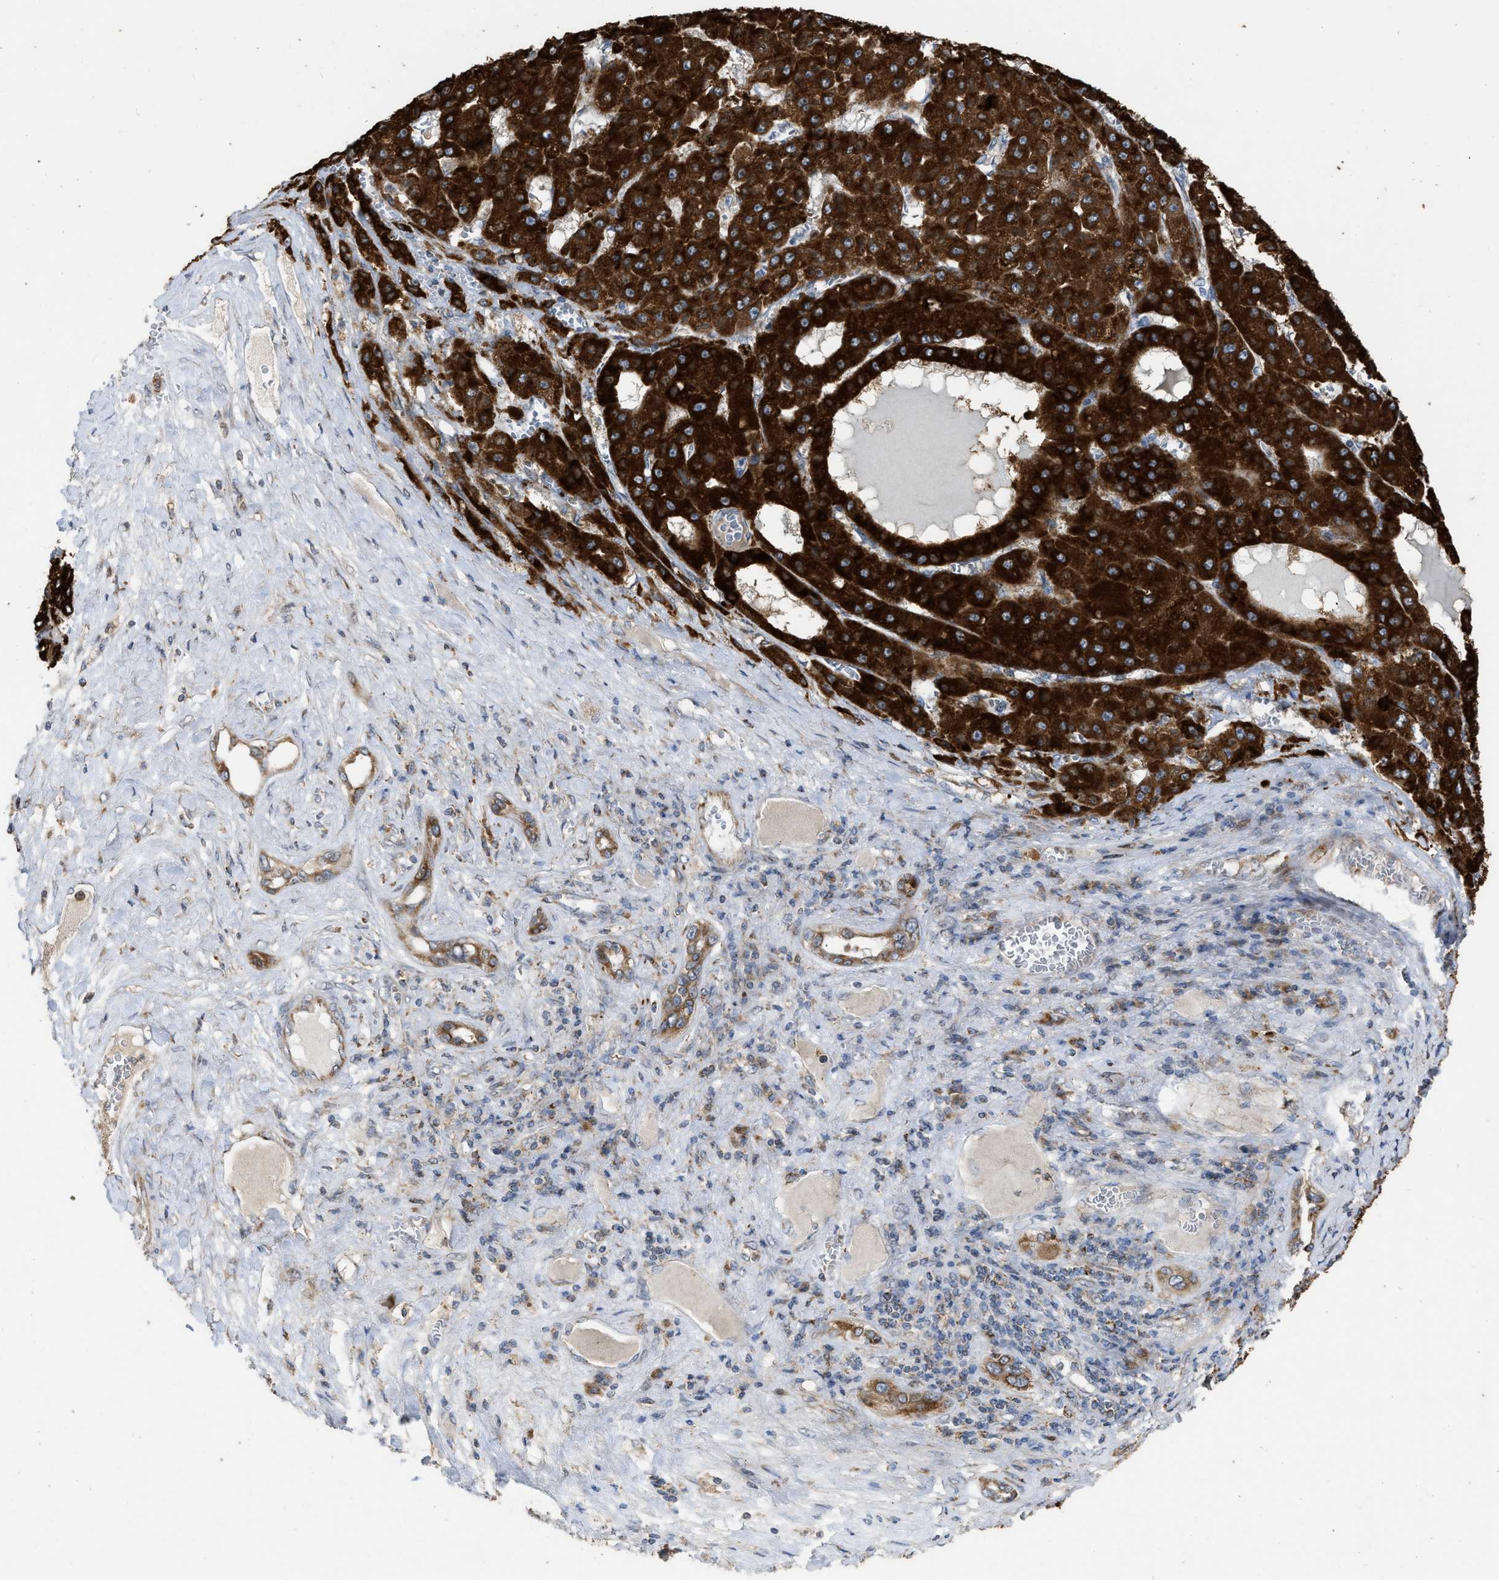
{"staining": {"intensity": "strong", "quantity": ">75%", "location": "cytoplasmic/membranous"}, "tissue": "liver cancer", "cell_type": "Tumor cells", "image_type": "cancer", "snomed": [{"axis": "morphology", "description": "Carcinoma, Hepatocellular, NOS"}, {"axis": "topography", "description": "Liver"}], "caption": "Liver cancer stained with immunohistochemistry (IHC) reveals strong cytoplasmic/membranous expression in about >75% of tumor cells. The protein is shown in brown color, while the nuclei are stained blue.", "gene": "AK2", "patient": {"sex": "female", "age": 73}}